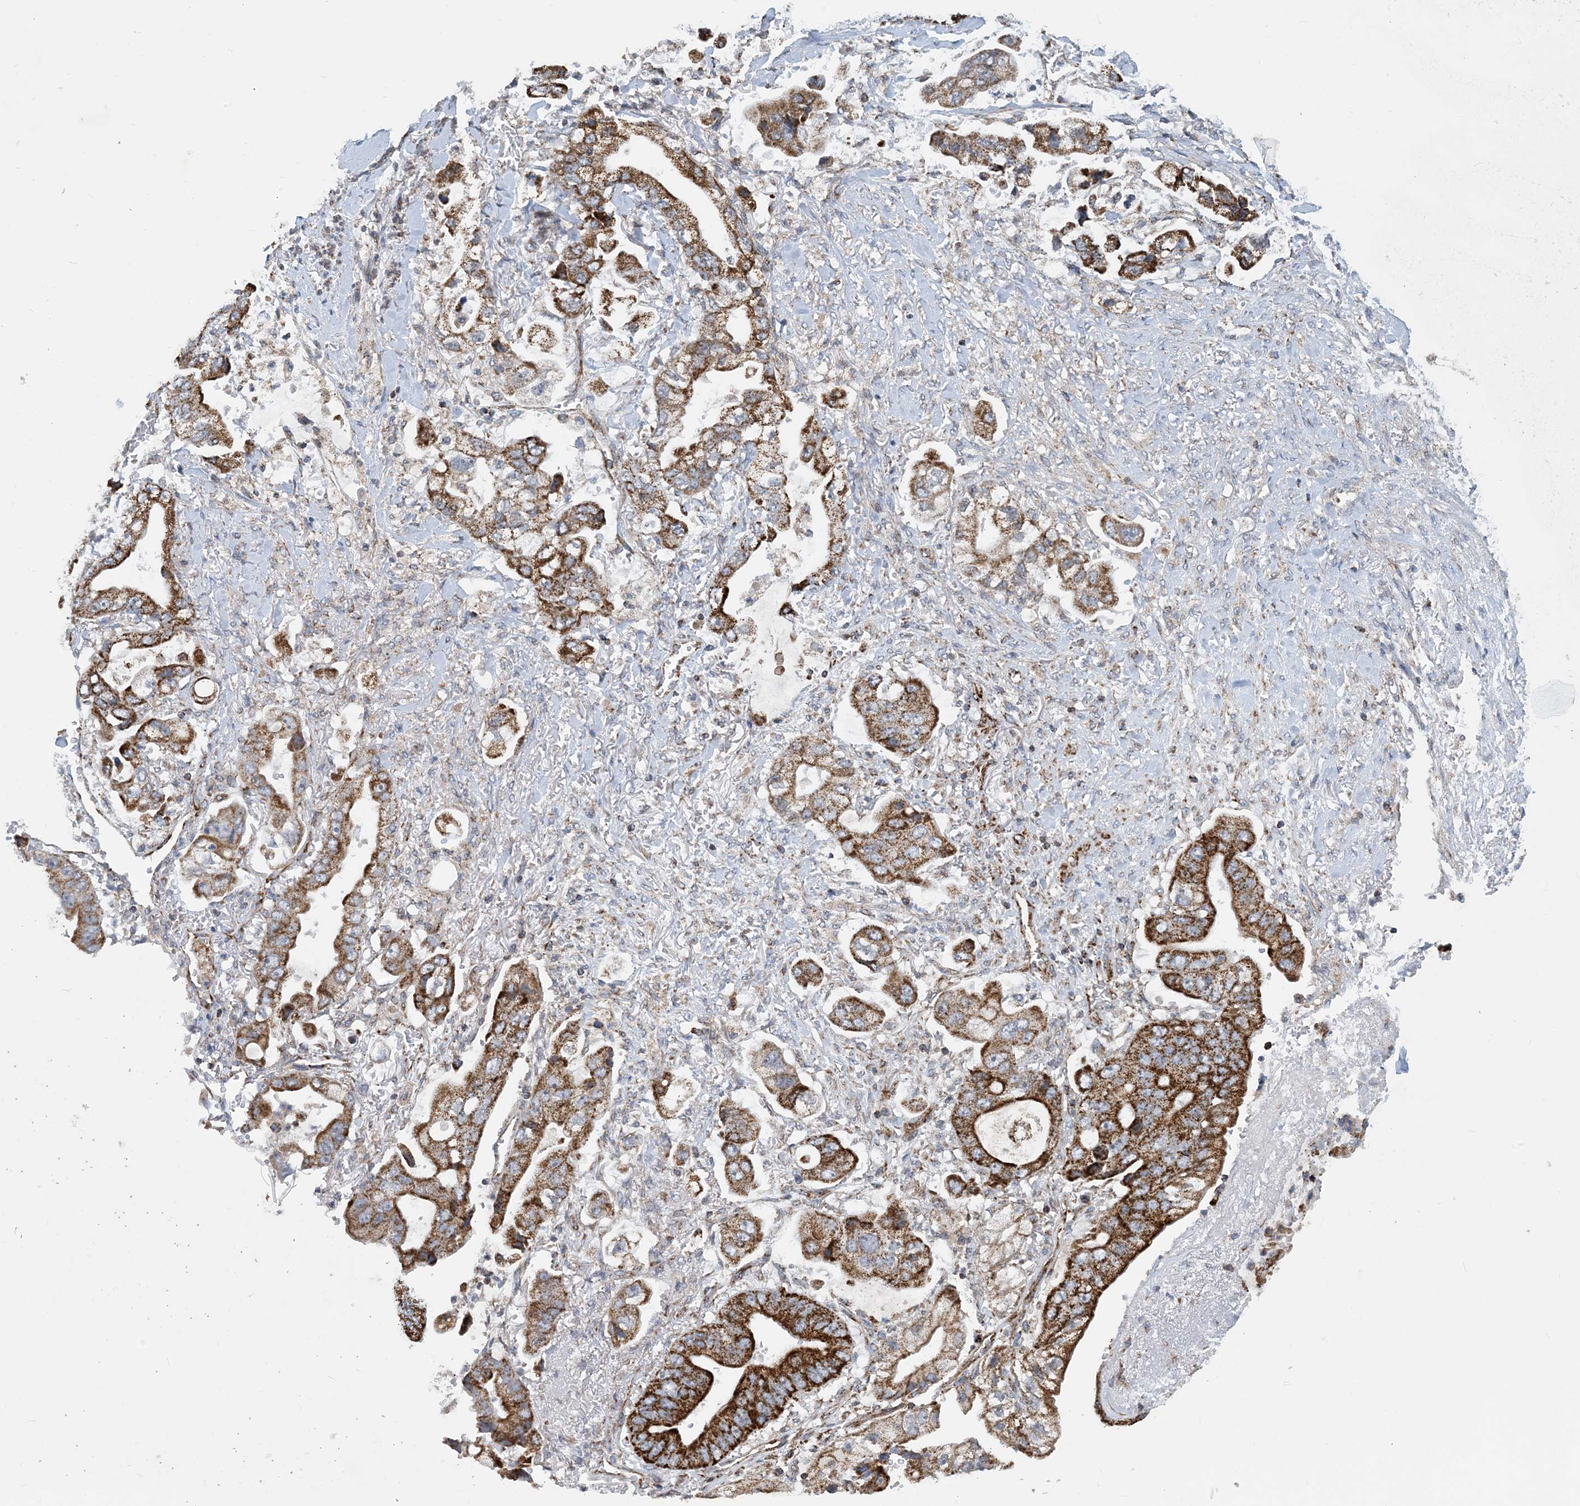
{"staining": {"intensity": "strong", "quantity": ">75%", "location": "cytoplasmic/membranous"}, "tissue": "stomach cancer", "cell_type": "Tumor cells", "image_type": "cancer", "snomed": [{"axis": "morphology", "description": "Adenocarcinoma, NOS"}, {"axis": "topography", "description": "Stomach"}], "caption": "Brown immunohistochemical staining in human stomach adenocarcinoma displays strong cytoplasmic/membranous positivity in about >75% of tumor cells.", "gene": "PCDHGA1", "patient": {"sex": "male", "age": 62}}